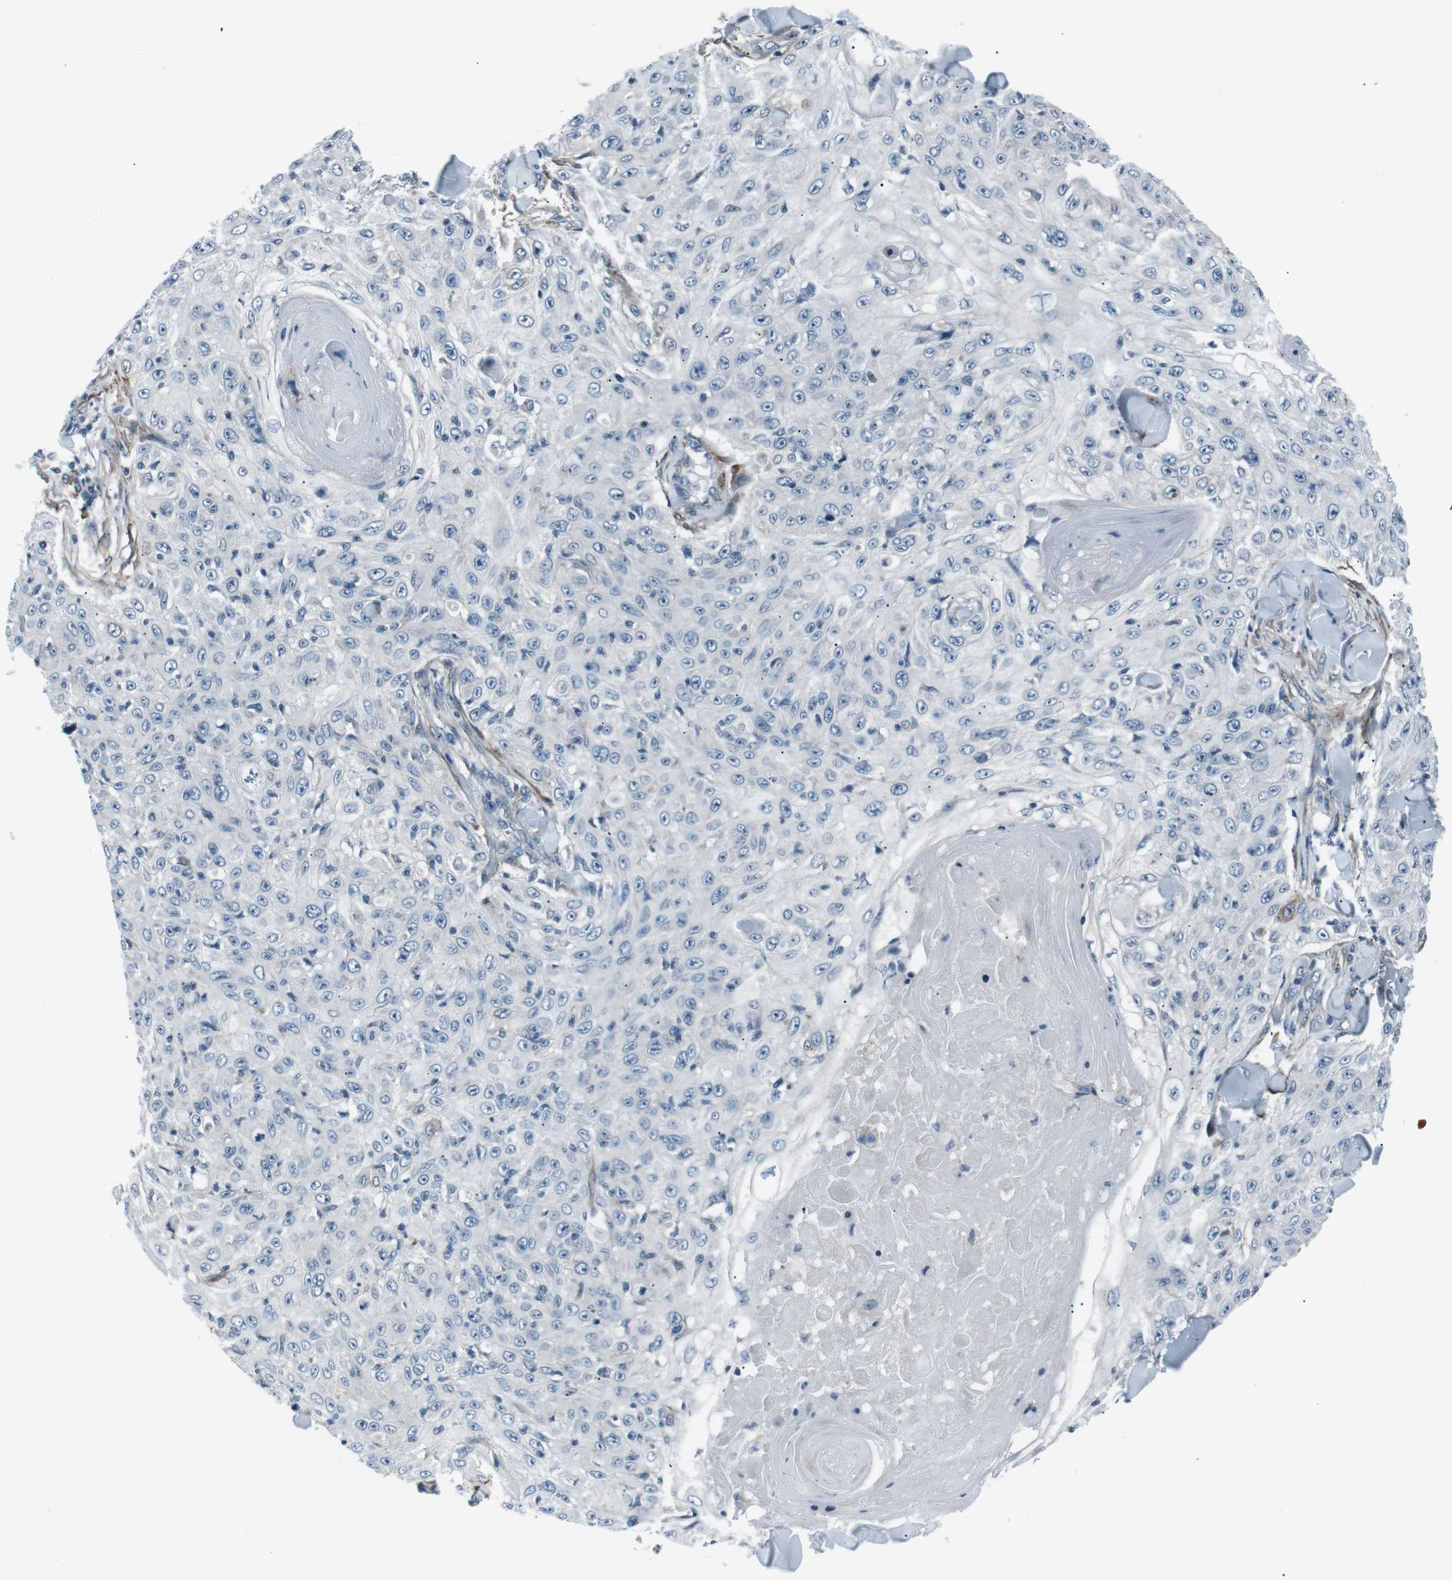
{"staining": {"intensity": "negative", "quantity": "none", "location": "none"}, "tissue": "skin cancer", "cell_type": "Tumor cells", "image_type": "cancer", "snomed": [{"axis": "morphology", "description": "Squamous cell carcinoma, NOS"}, {"axis": "topography", "description": "Skin"}], "caption": "Tumor cells show no significant protein positivity in skin squamous cell carcinoma. (DAB immunohistochemistry (IHC) visualized using brightfield microscopy, high magnification).", "gene": "PDLIM5", "patient": {"sex": "male", "age": 86}}